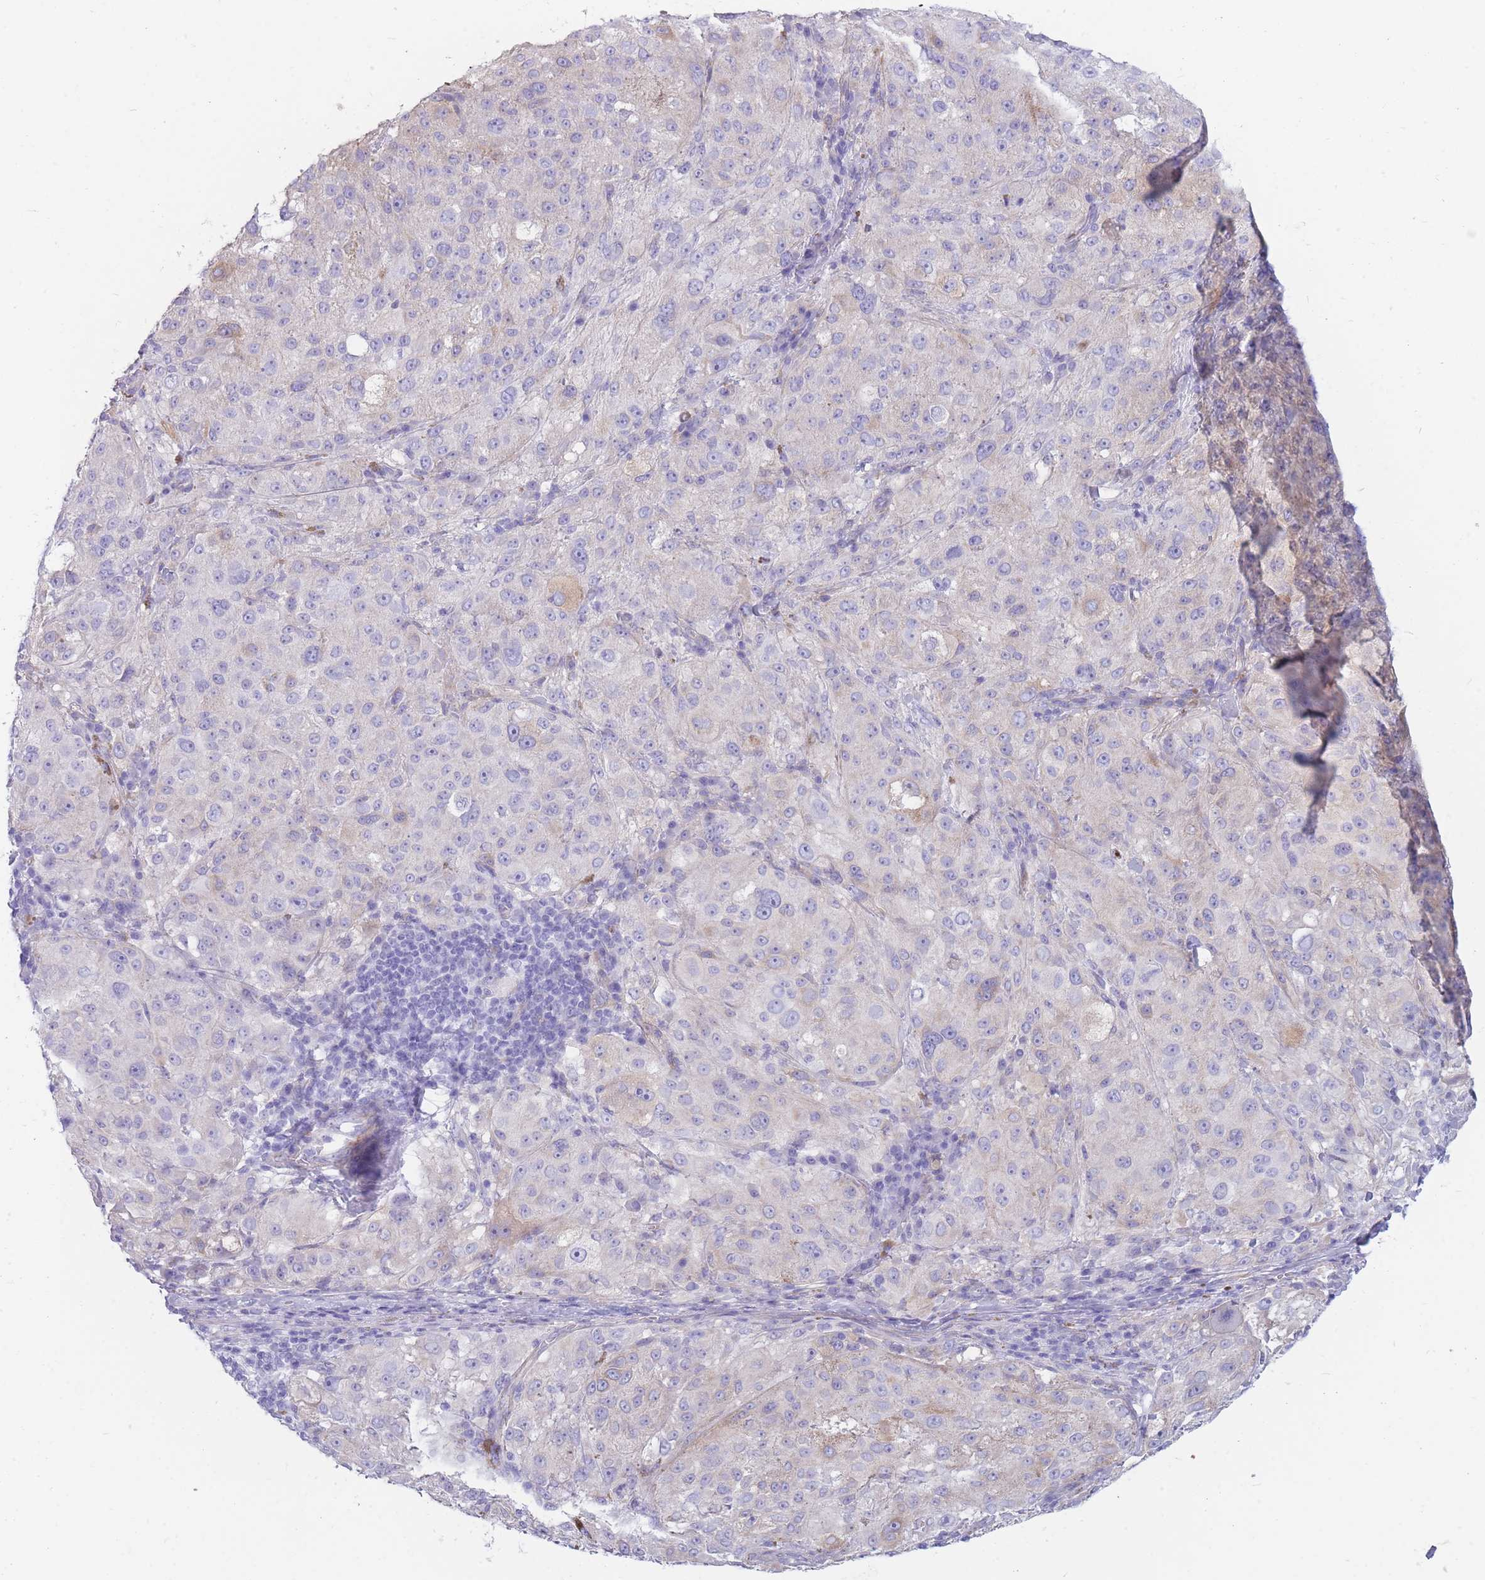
{"staining": {"intensity": "negative", "quantity": "none", "location": "none"}, "tissue": "melanoma", "cell_type": "Tumor cells", "image_type": "cancer", "snomed": [{"axis": "morphology", "description": "Necrosis, NOS"}, {"axis": "morphology", "description": "Malignant melanoma, NOS"}, {"axis": "topography", "description": "Skin"}], "caption": "This is a photomicrograph of IHC staining of malignant melanoma, which shows no positivity in tumor cells.", "gene": "MTSS2", "patient": {"sex": "female", "age": 87}}